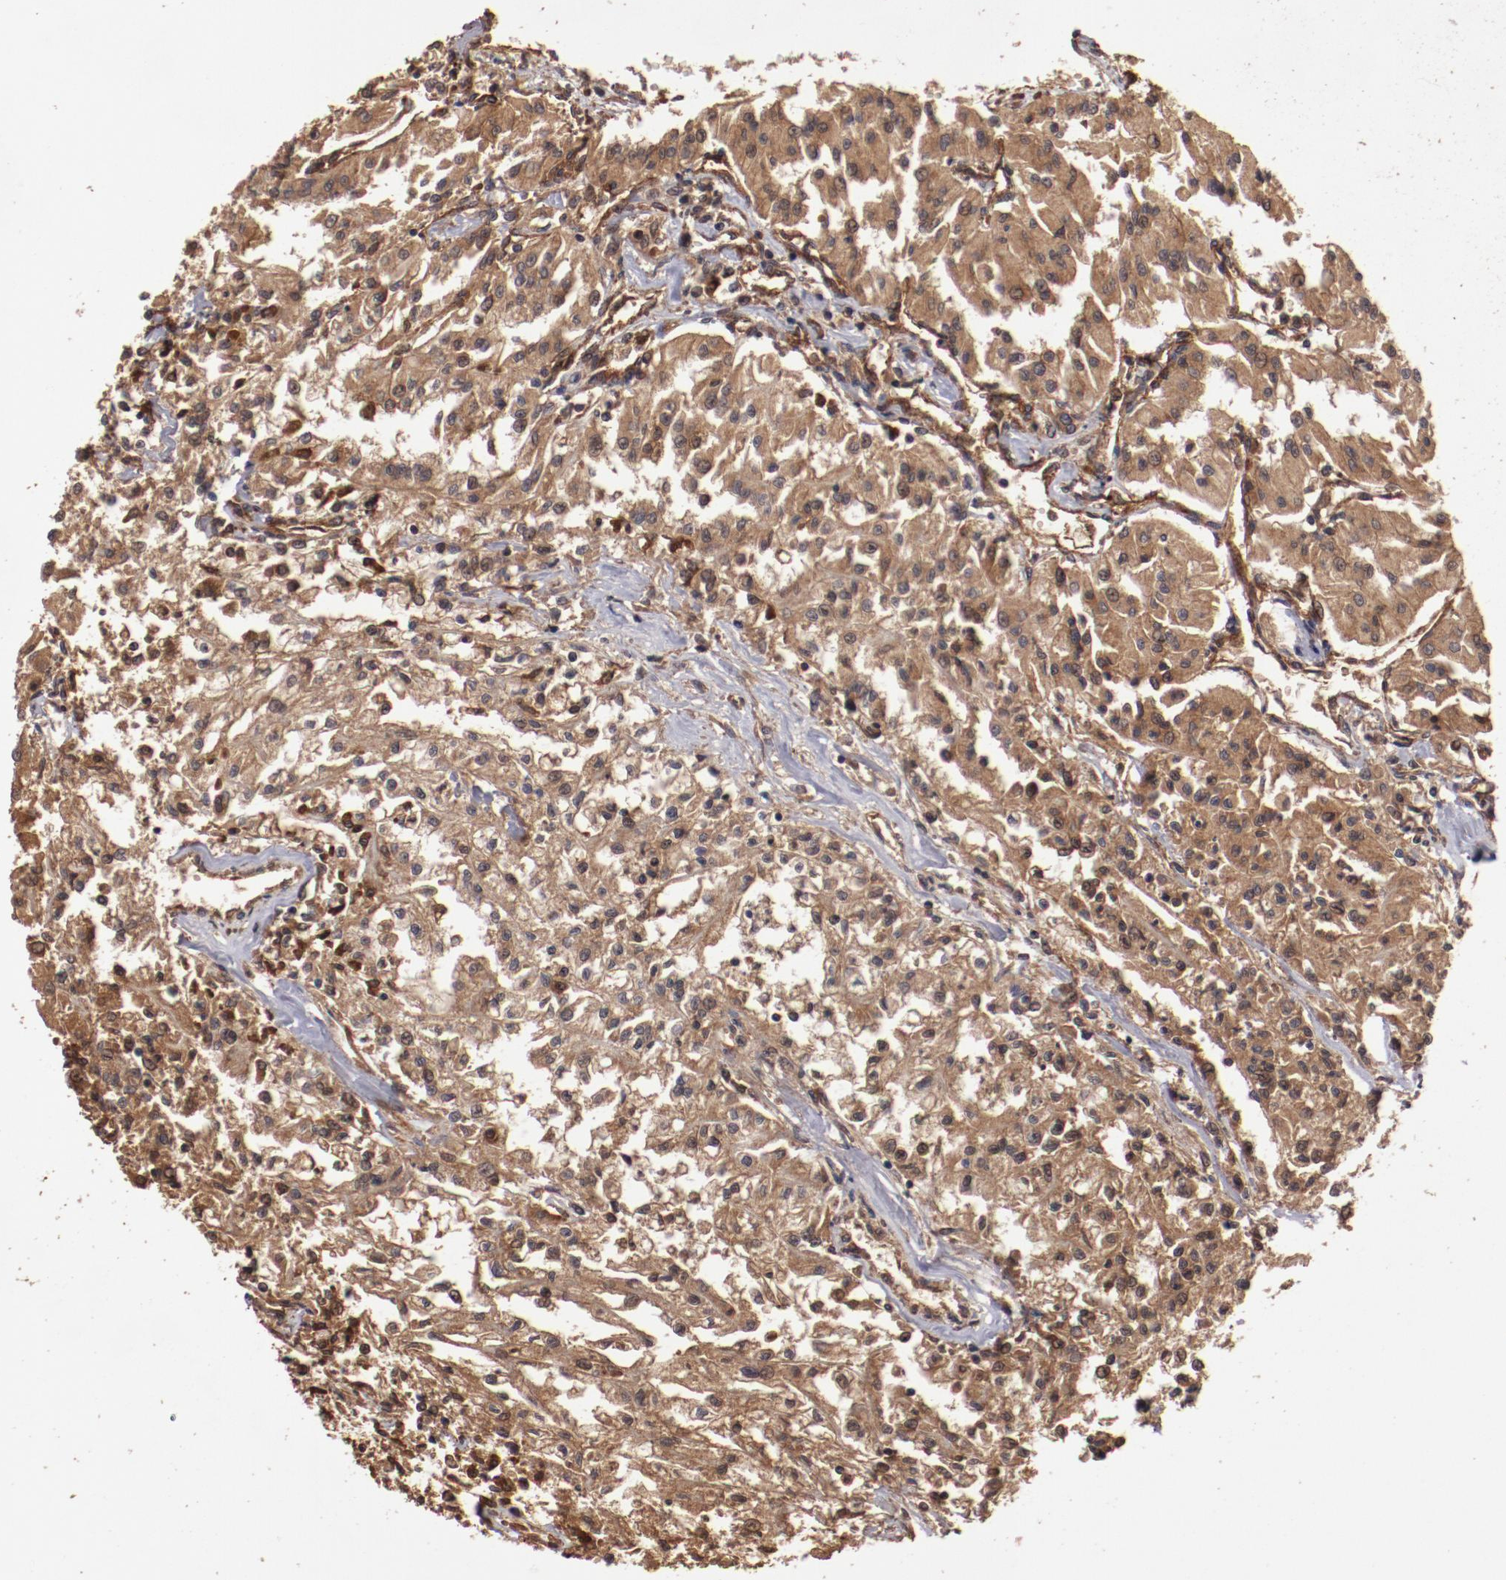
{"staining": {"intensity": "strong", "quantity": ">75%", "location": "cytoplasmic/membranous"}, "tissue": "renal cancer", "cell_type": "Tumor cells", "image_type": "cancer", "snomed": [{"axis": "morphology", "description": "Adenocarcinoma, NOS"}, {"axis": "topography", "description": "Kidney"}], "caption": "Human adenocarcinoma (renal) stained with a brown dye shows strong cytoplasmic/membranous positive positivity in approximately >75% of tumor cells.", "gene": "TXNDC16", "patient": {"sex": "male", "age": 78}}